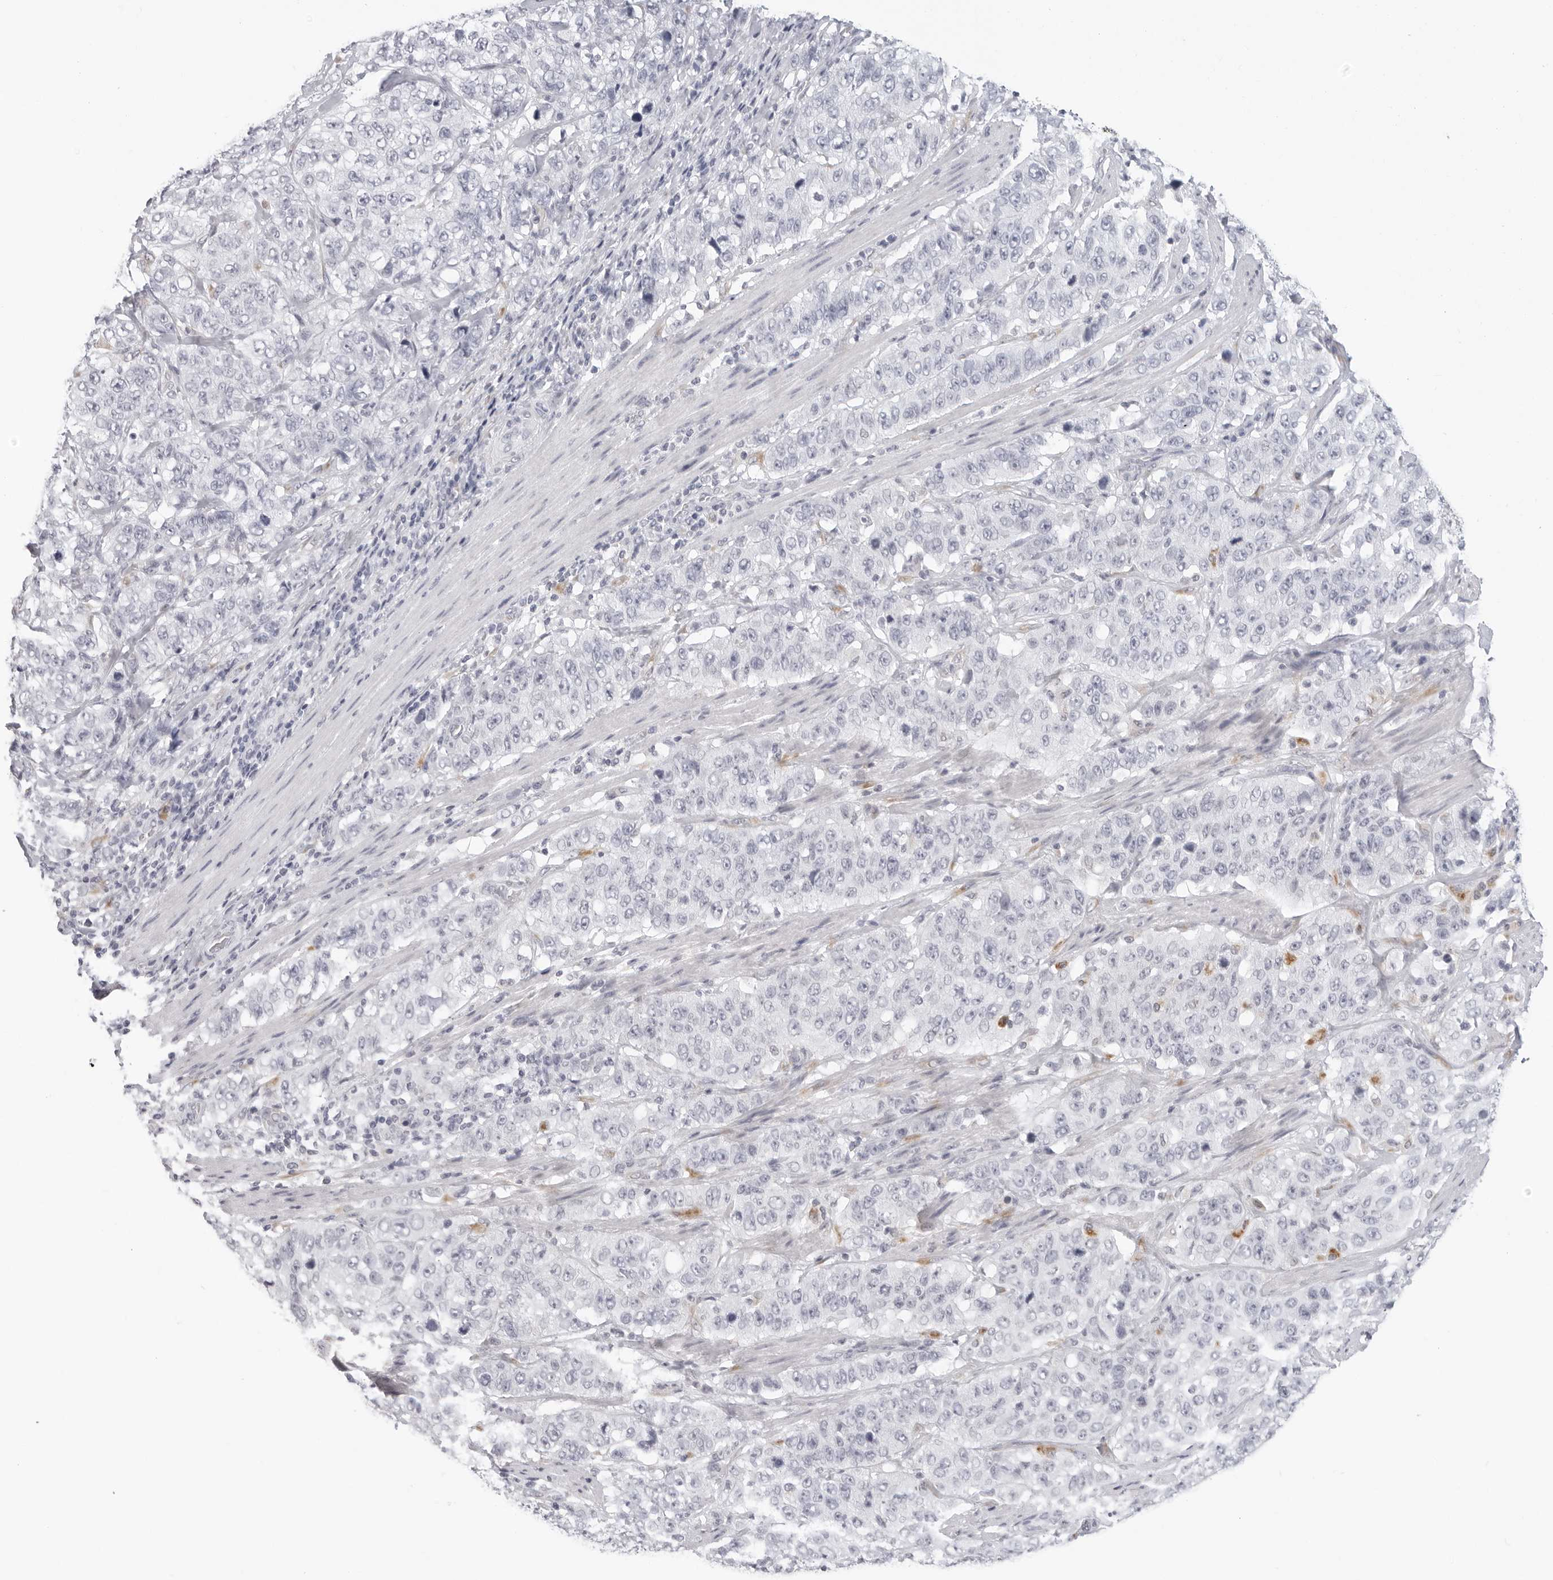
{"staining": {"intensity": "negative", "quantity": "none", "location": "none"}, "tissue": "stomach cancer", "cell_type": "Tumor cells", "image_type": "cancer", "snomed": [{"axis": "morphology", "description": "Adenocarcinoma, NOS"}, {"axis": "topography", "description": "Stomach"}], "caption": "Tumor cells show no significant staining in stomach cancer.", "gene": "EDN2", "patient": {"sex": "male", "age": 48}}